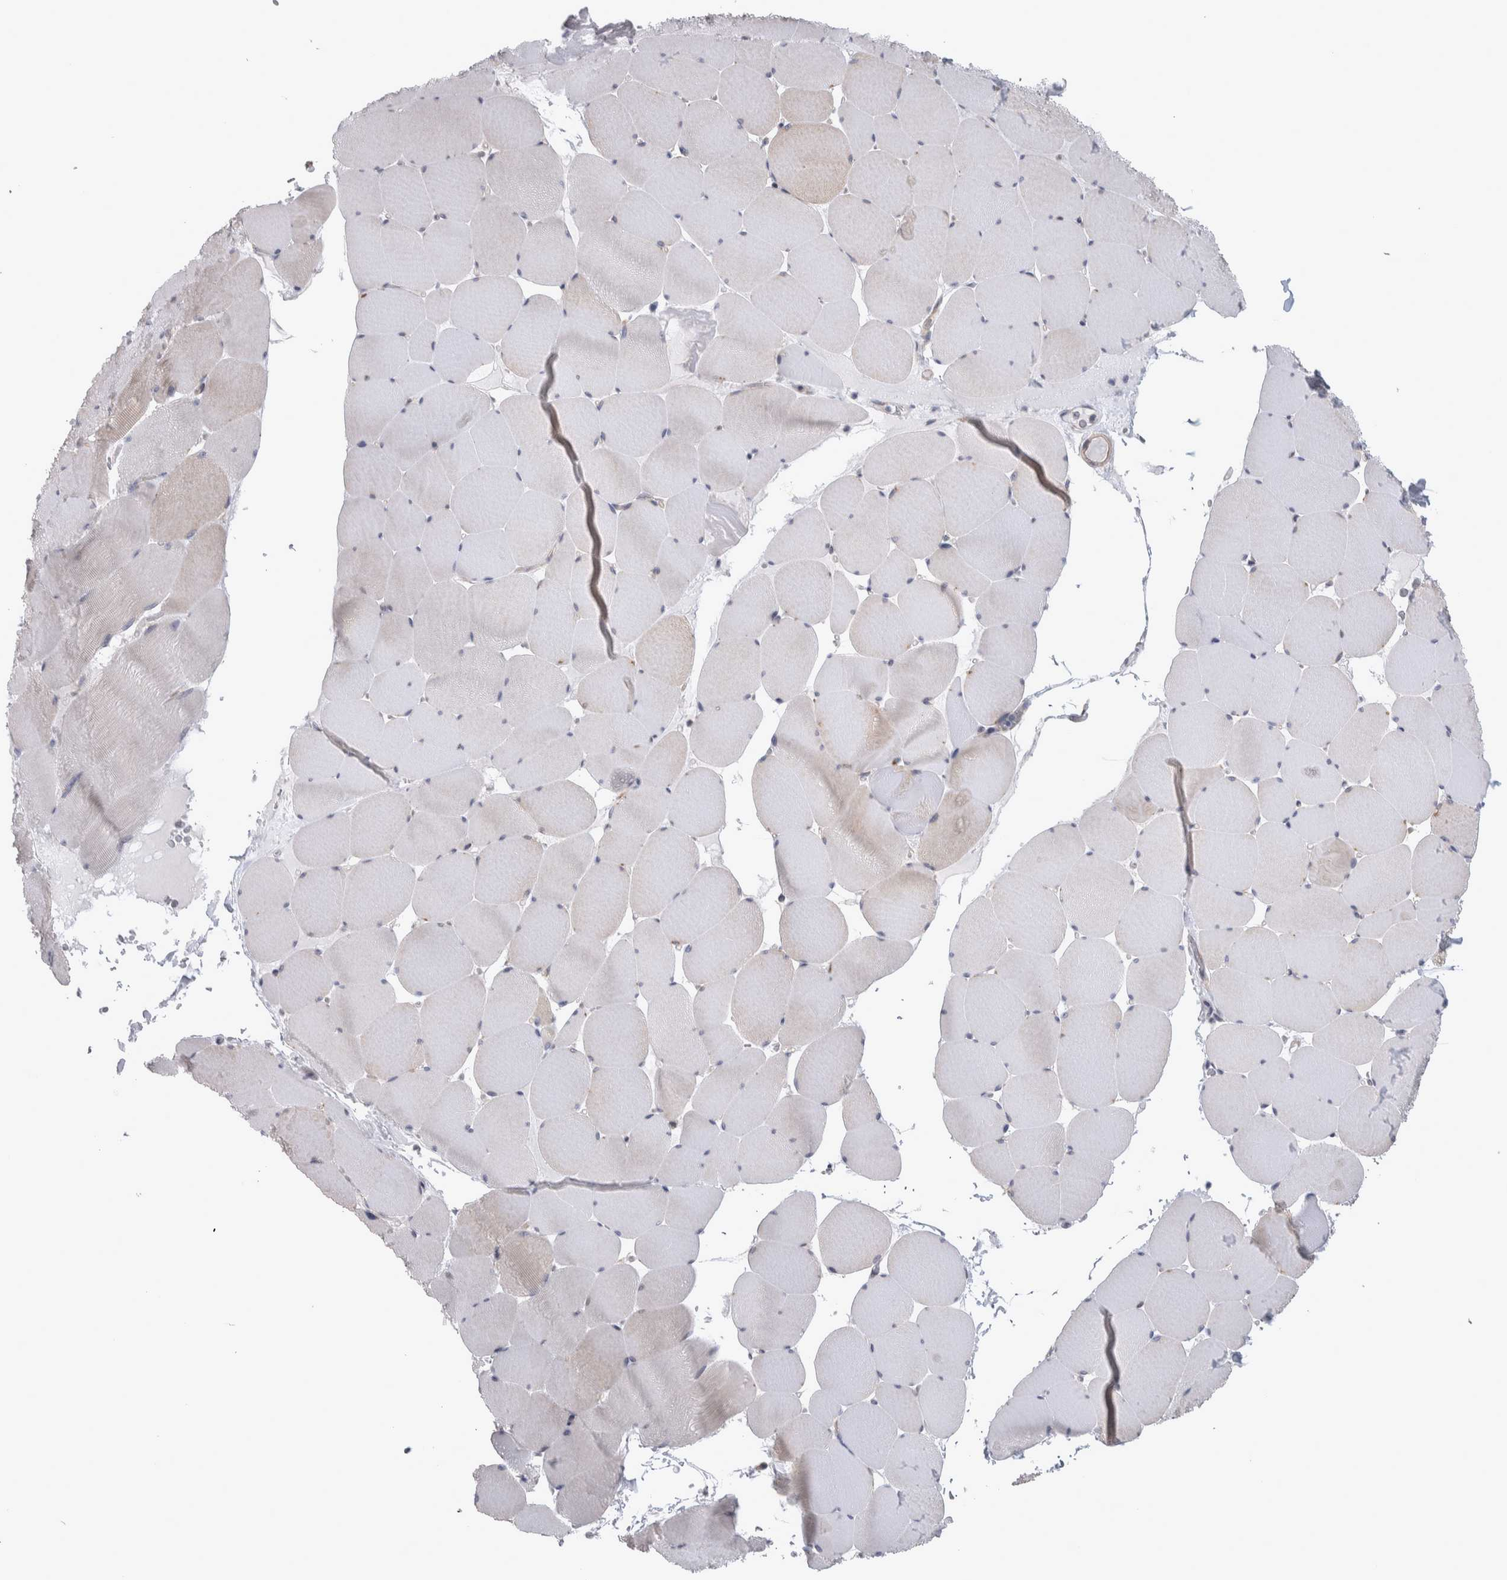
{"staining": {"intensity": "weak", "quantity": "25%-75%", "location": "cytoplasmic/membranous"}, "tissue": "skeletal muscle", "cell_type": "Myocytes", "image_type": "normal", "snomed": [{"axis": "morphology", "description": "Normal tissue, NOS"}, {"axis": "topography", "description": "Skeletal muscle"}], "caption": "An immunohistochemistry histopathology image of benign tissue is shown. Protein staining in brown shows weak cytoplasmic/membranous positivity in skeletal muscle within myocytes.", "gene": "SCO1", "patient": {"sex": "male", "age": 62}}